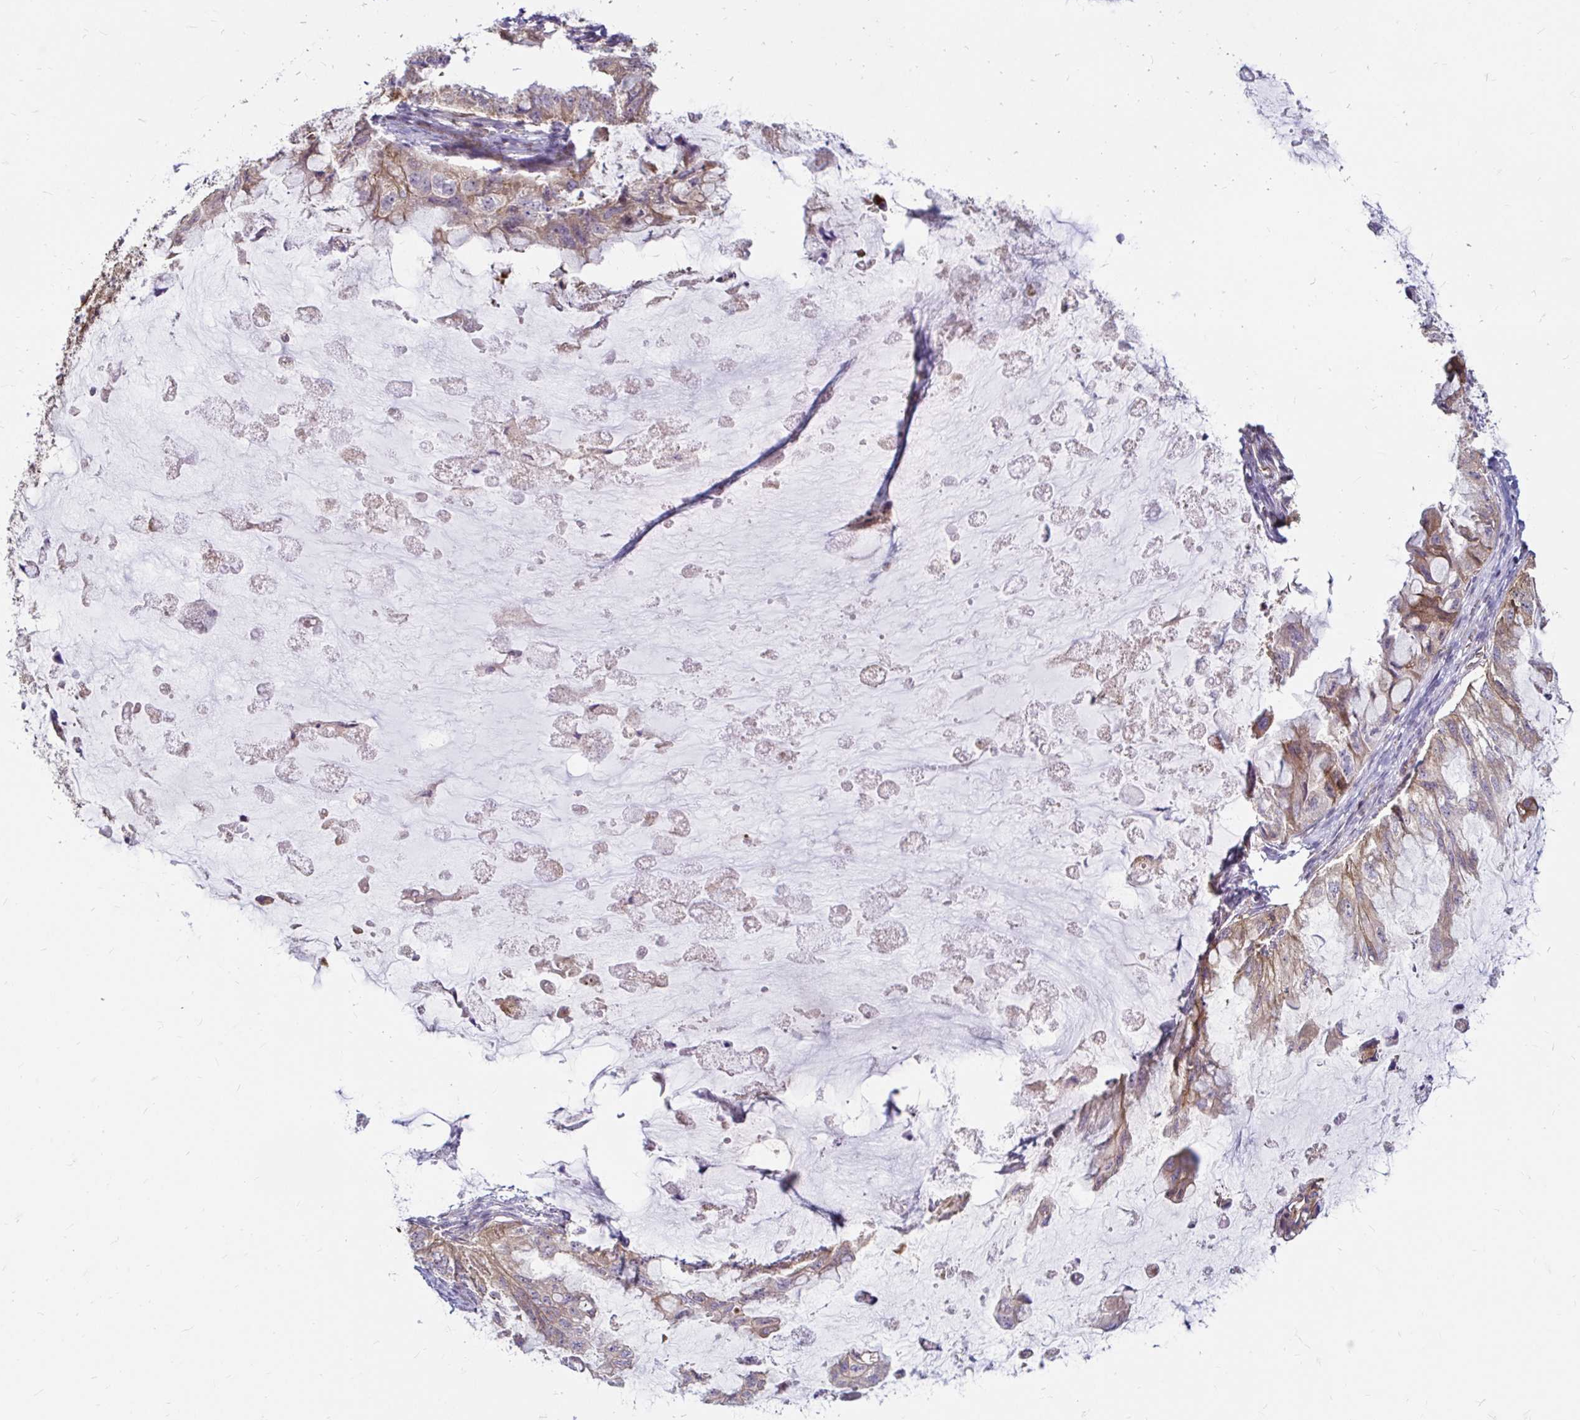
{"staining": {"intensity": "weak", "quantity": "25%-75%", "location": "cytoplasmic/membranous"}, "tissue": "ovarian cancer", "cell_type": "Tumor cells", "image_type": "cancer", "snomed": [{"axis": "morphology", "description": "Cystadenocarcinoma, mucinous, NOS"}, {"axis": "topography", "description": "Ovary"}], "caption": "DAB (3,3'-diaminobenzidine) immunohistochemical staining of ovarian cancer (mucinous cystadenocarcinoma) displays weak cytoplasmic/membranous protein expression in approximately 25%-75% of tumor cells.", "gene": "ITGA2", "patient": {"sex": "female", "age": 72}}